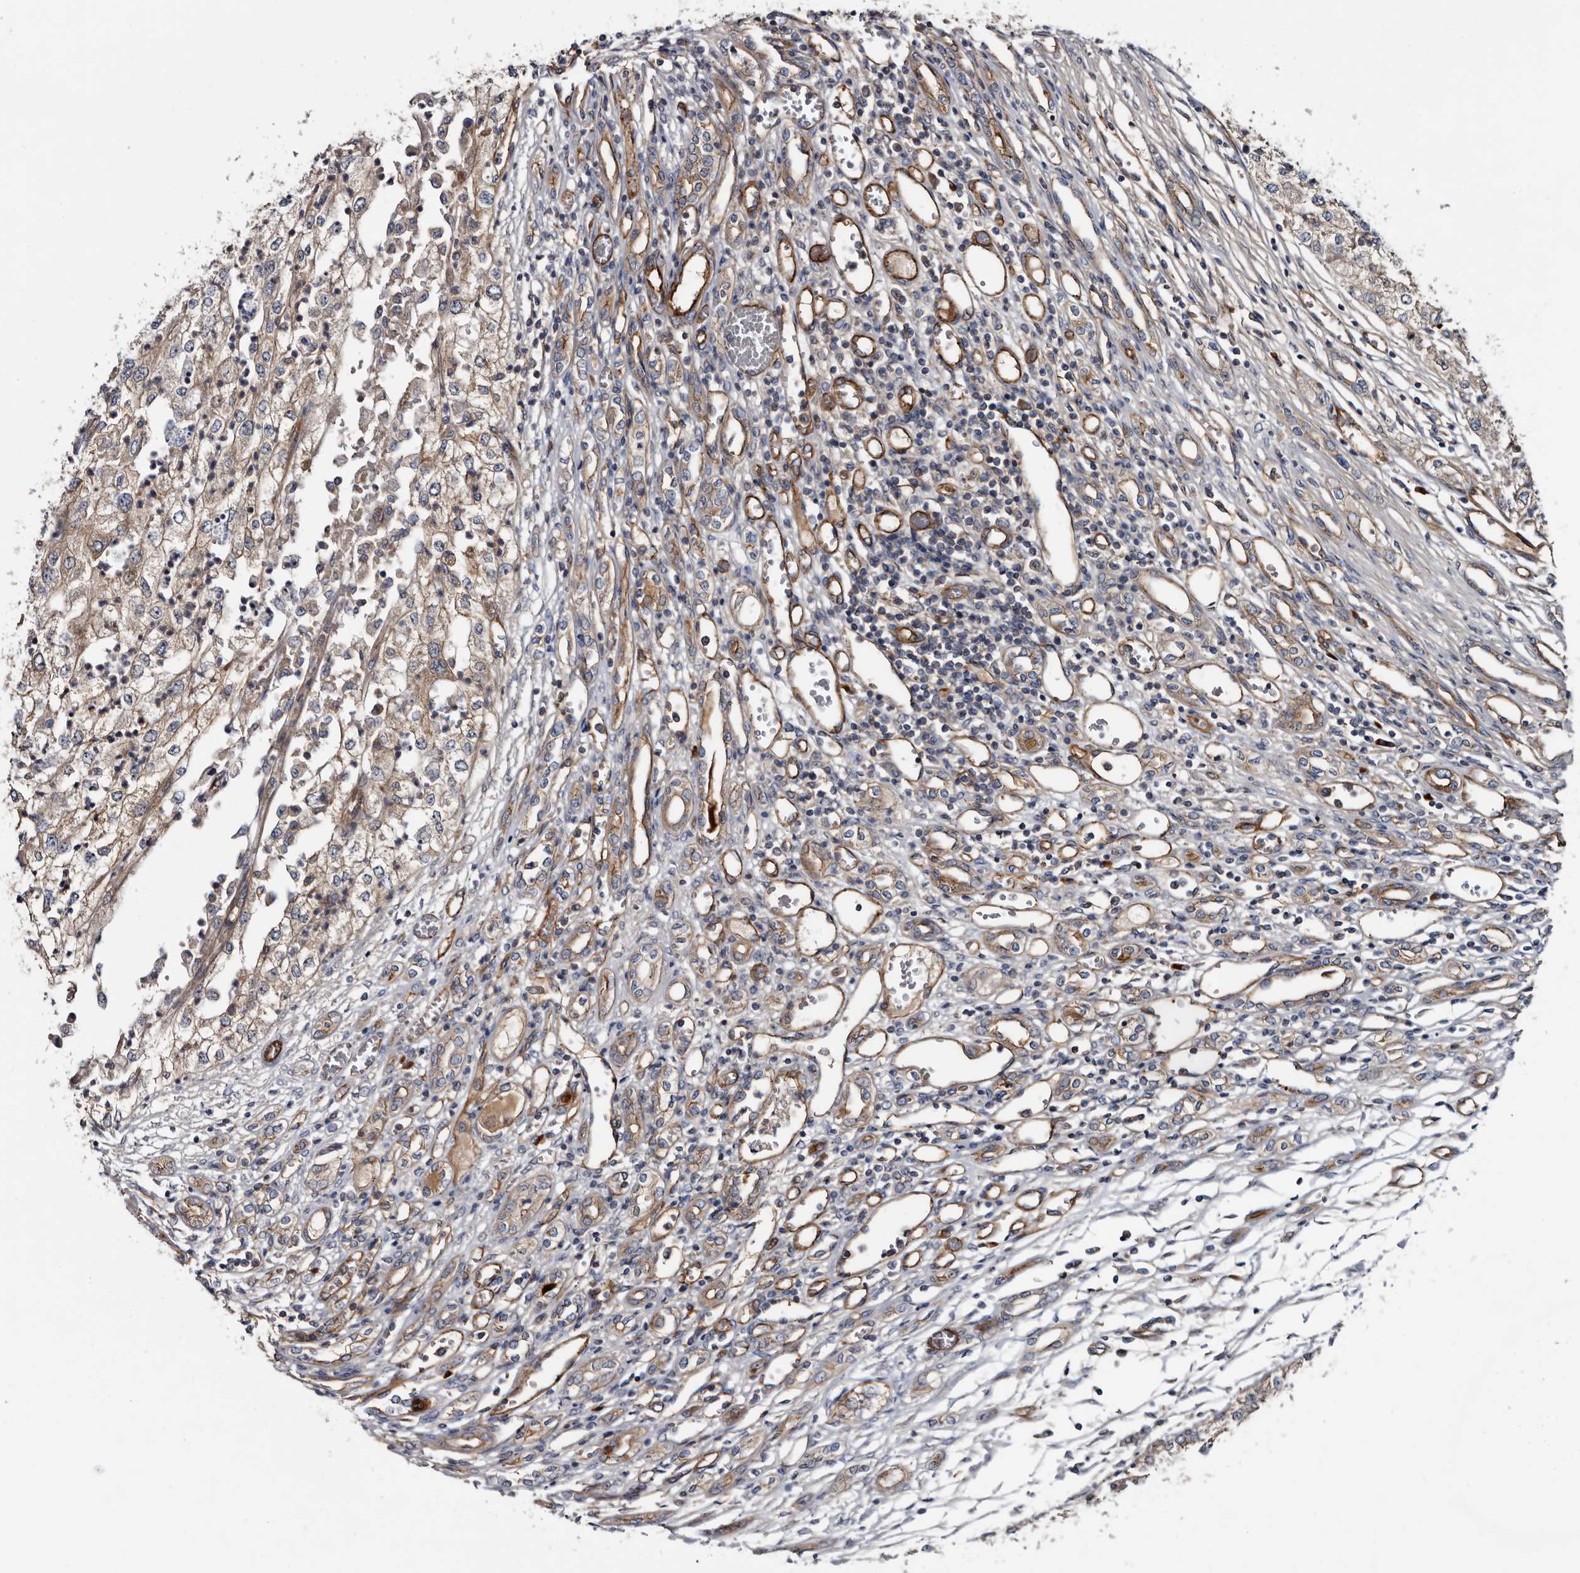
{"staining": {"intensity": "moderate", "quantity": "25%-75%", "location": "cytoplasmic/membranous"}, "tissue": "renal cancer", "cell_type": "Tumor cells", "image_type": "cancer", "snomed": [{"axis": "morphology", "description": "Adenocarcinoma, NOS"}, {"axis": "topography", "description": "Kidney"}], "caption": "Approximately 25%-75% of tumor cells in adenocarcinoma (renal) reveal moderate cytoplasmic/membranous protein staining as visualized by brown immunohistochemical staining.", "gene": "TSPAN17", "patient": {"sex": "female", "age": 54}}